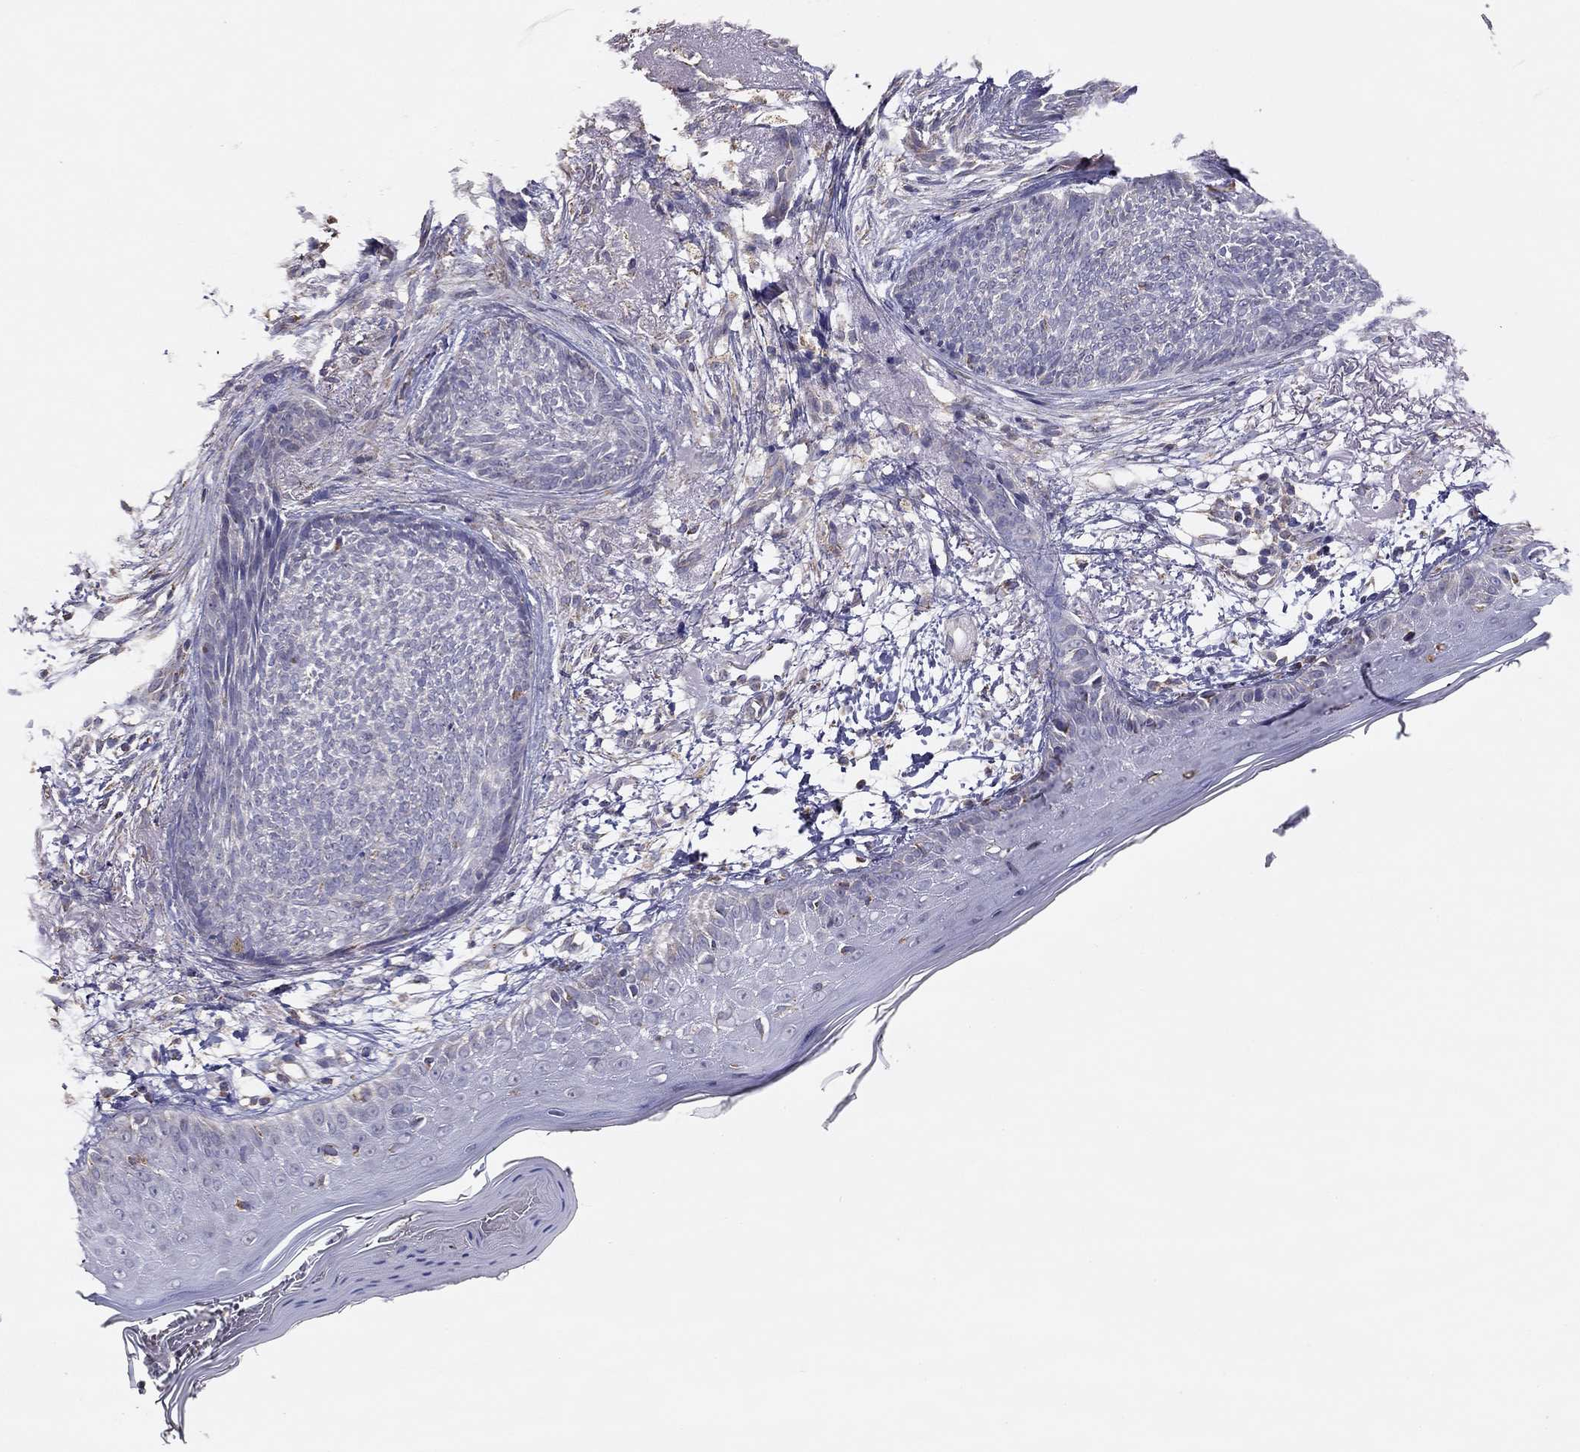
{"staining": {"intensity": "negative", "quantity": "none", "location": "none"}, "tissue": "skin cancer", "cell_type": "Tumor cells", "image_type": "cancer", "snomed": [{"axis": "morphology", "description": "Normal tissue, NOS"}, {"axis": "morphology", "description": "Basal cell carcinoma"}, {"axis": "topography", "description": "Skin"}], "caption": "Tumor cells are negative for protein expression in human skin cancer.", "gene": "LRIT3", "patient": {"sex": "male", "age": 84}}